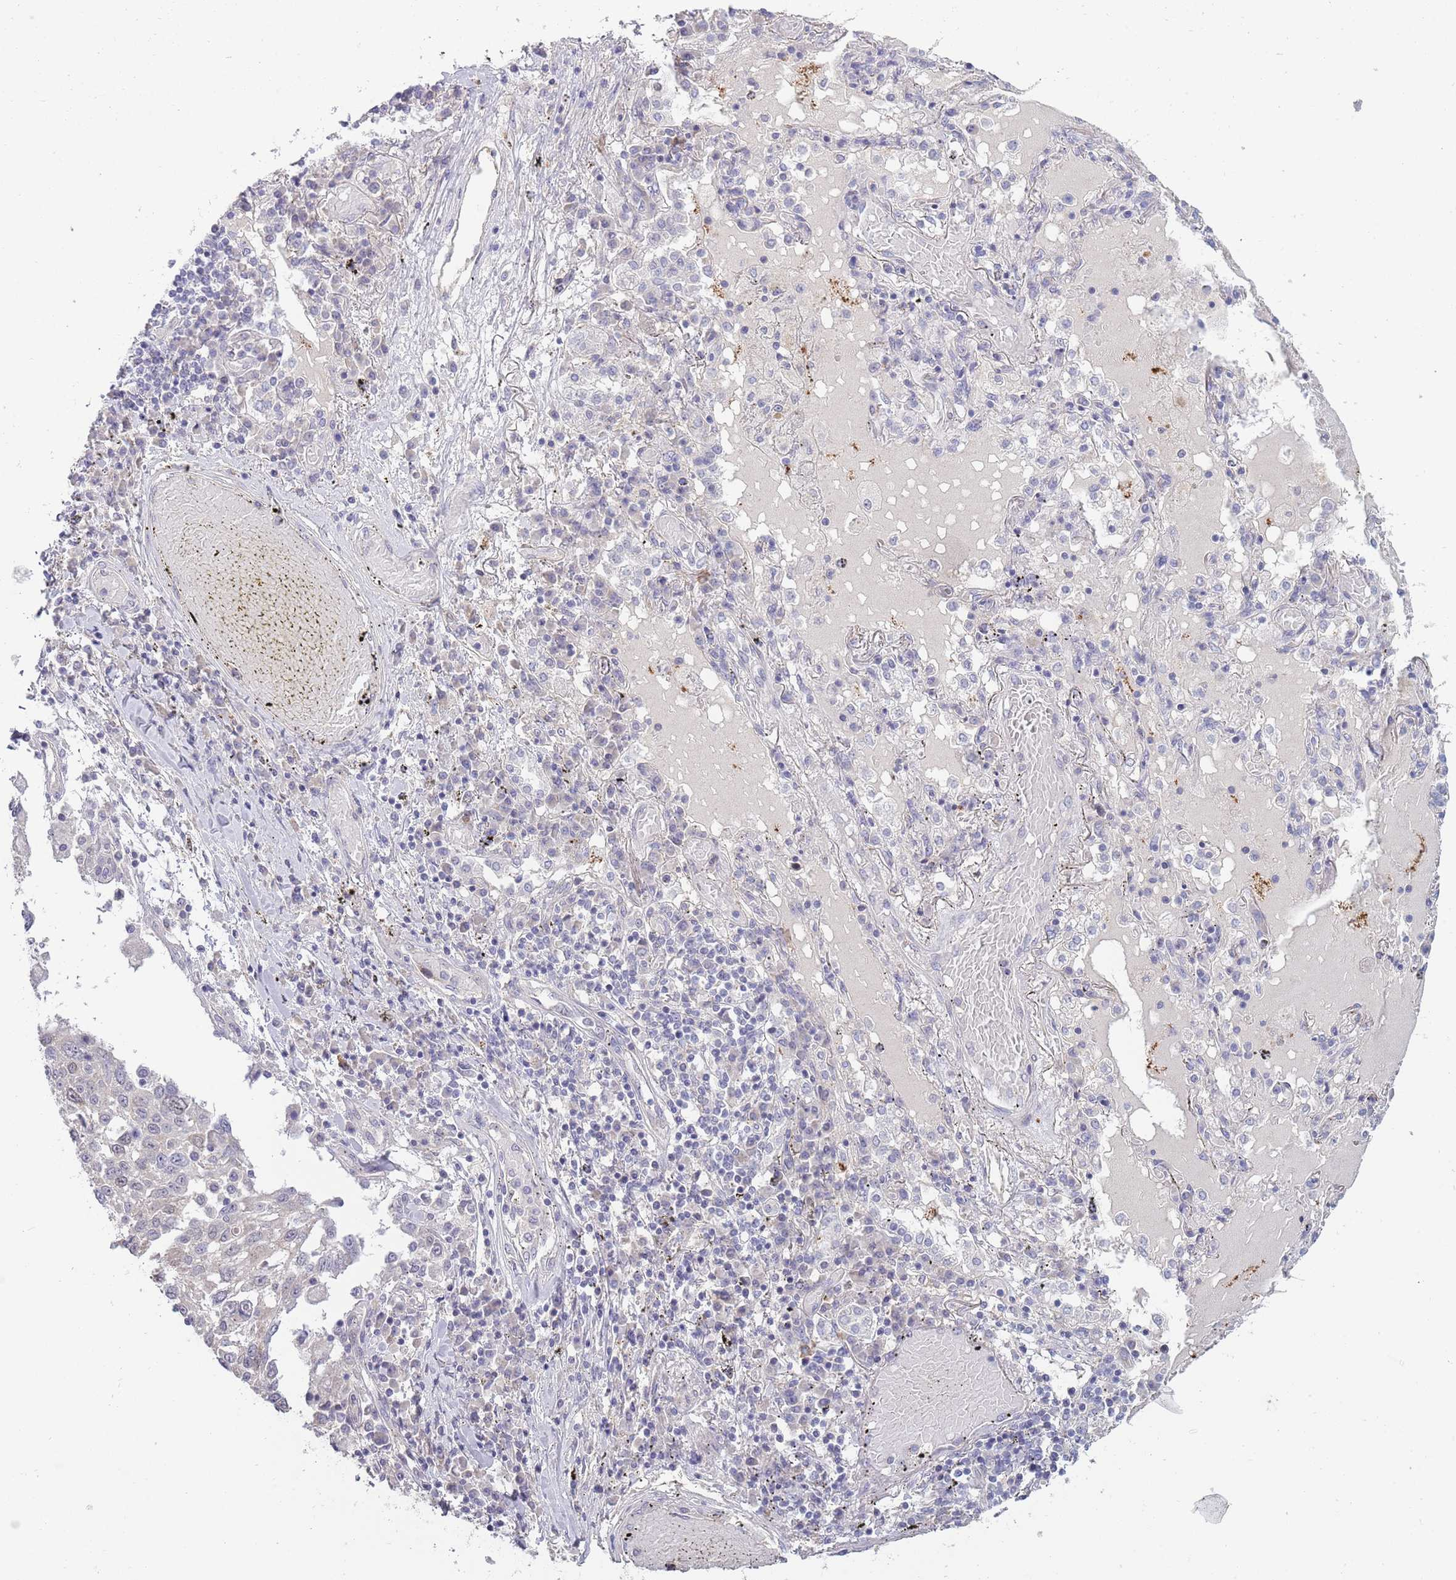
{"staining": {"intensity": "negative", "quantity": "none", "location": "none"}, "tissue": "lung cancer", "cell_type": "Tumor cells", "image_type": "cancer", "snomed": [{"axis": "morphology", "description": "Squamous cell carcinoma, NOS"}, {"axis": "topography", "description": "Lung"}], "caption": "This is an immunohistochemistry photomicrograph of lung cancer (squamous cell carcinoma). There is no expression in tumor cells.", "gene": "PIMREG", "patient": {"sex": "male", "age": 65}}